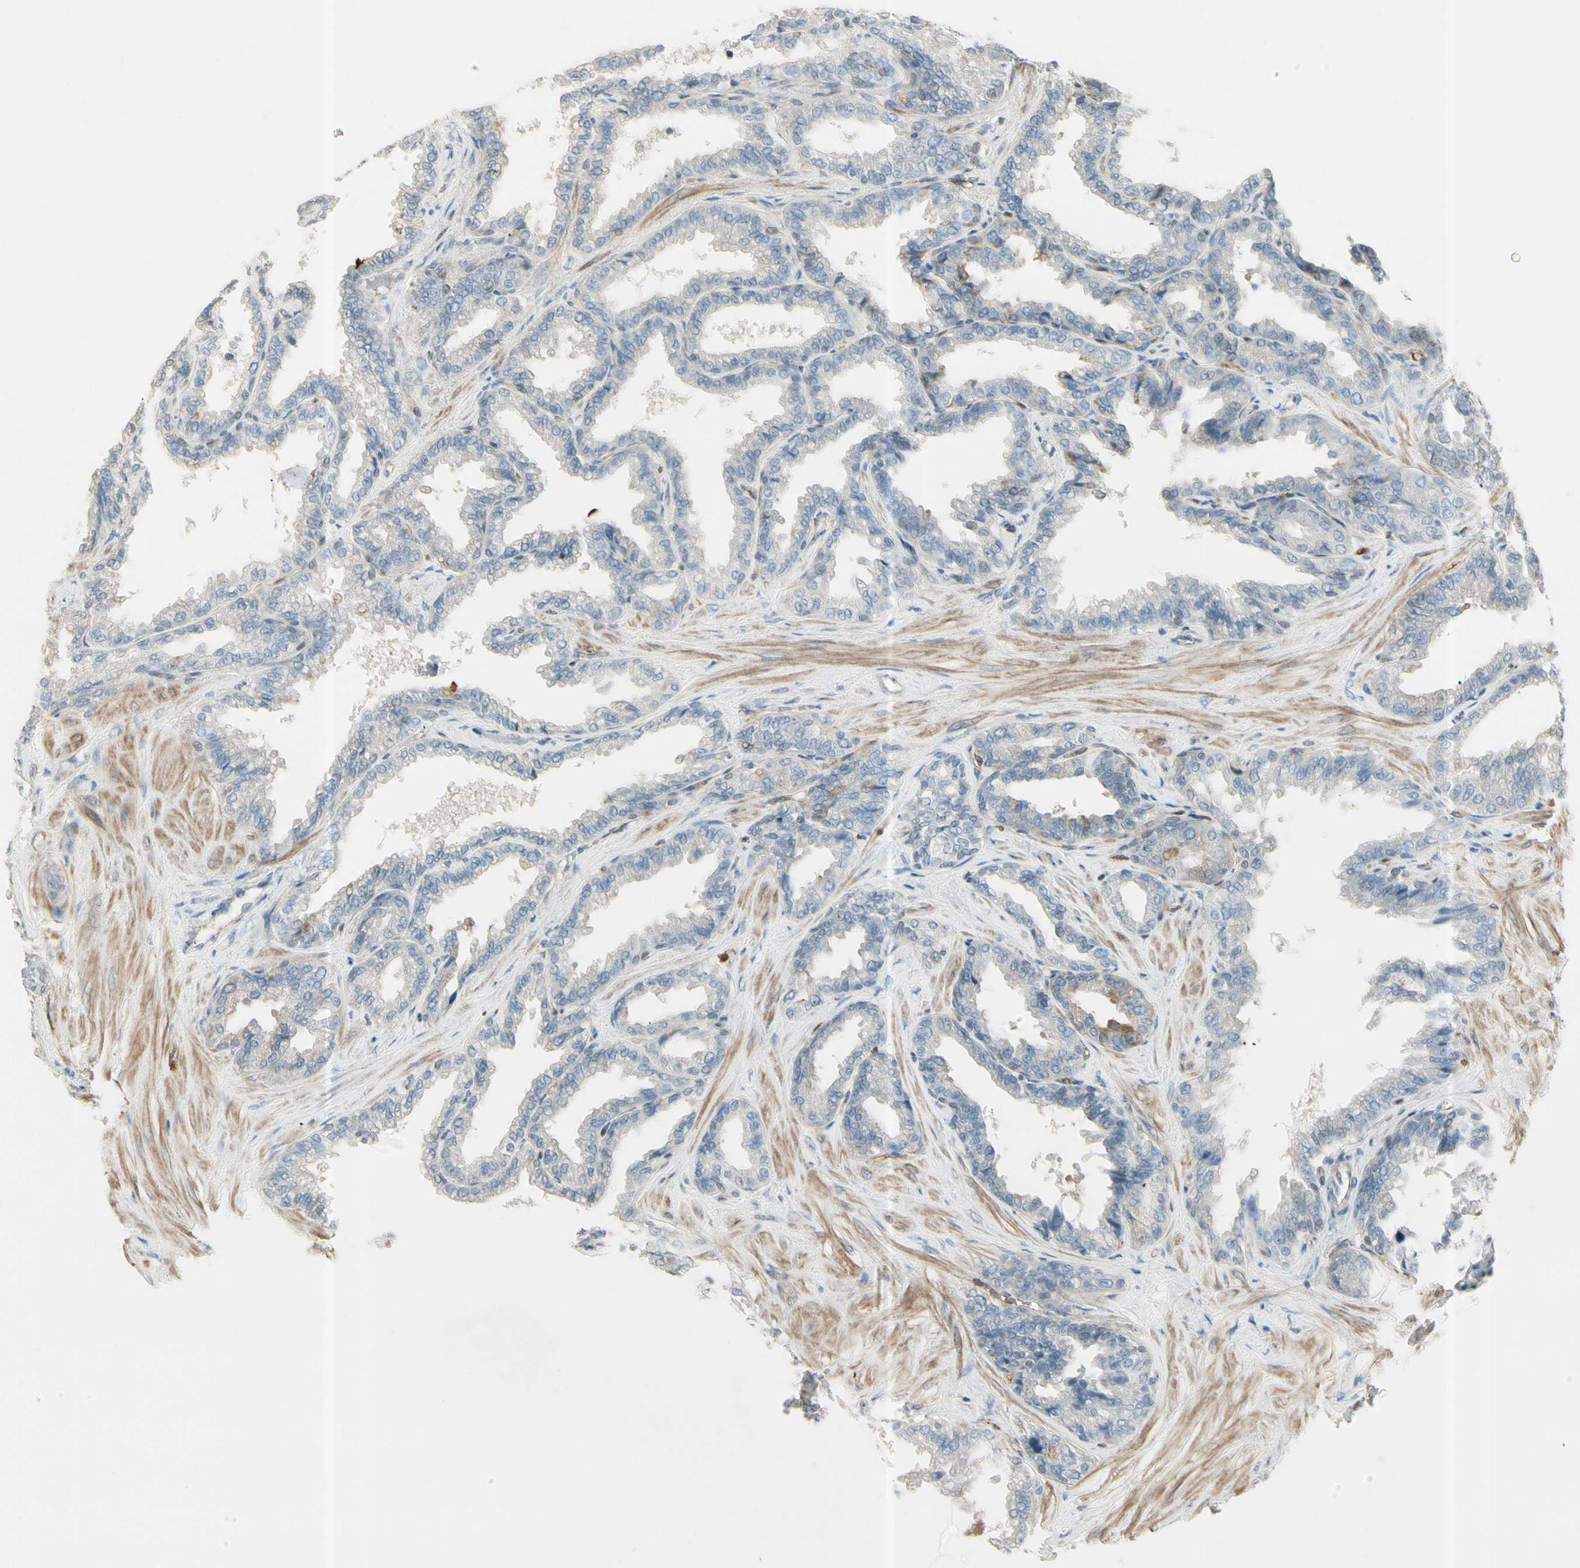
{"staining": {"intensity": "negative", "quantity": "none", "location": "none"}, "tissue": "seminal vesicle", "cell_type": "Glandular cells", "image_type": "normal", "snomed": [{"axis": "morphology", "description": "Normal tissue, NOS"}, {"axis": "topography", "description": "Seminal veicle"}], "caption": "Human seminal vesicle stained for a protein using immunohistochemistry shows no expression in glandular cells.", "gene": "CYP2E1", "patient": {"sex": "male", "age": 46}}